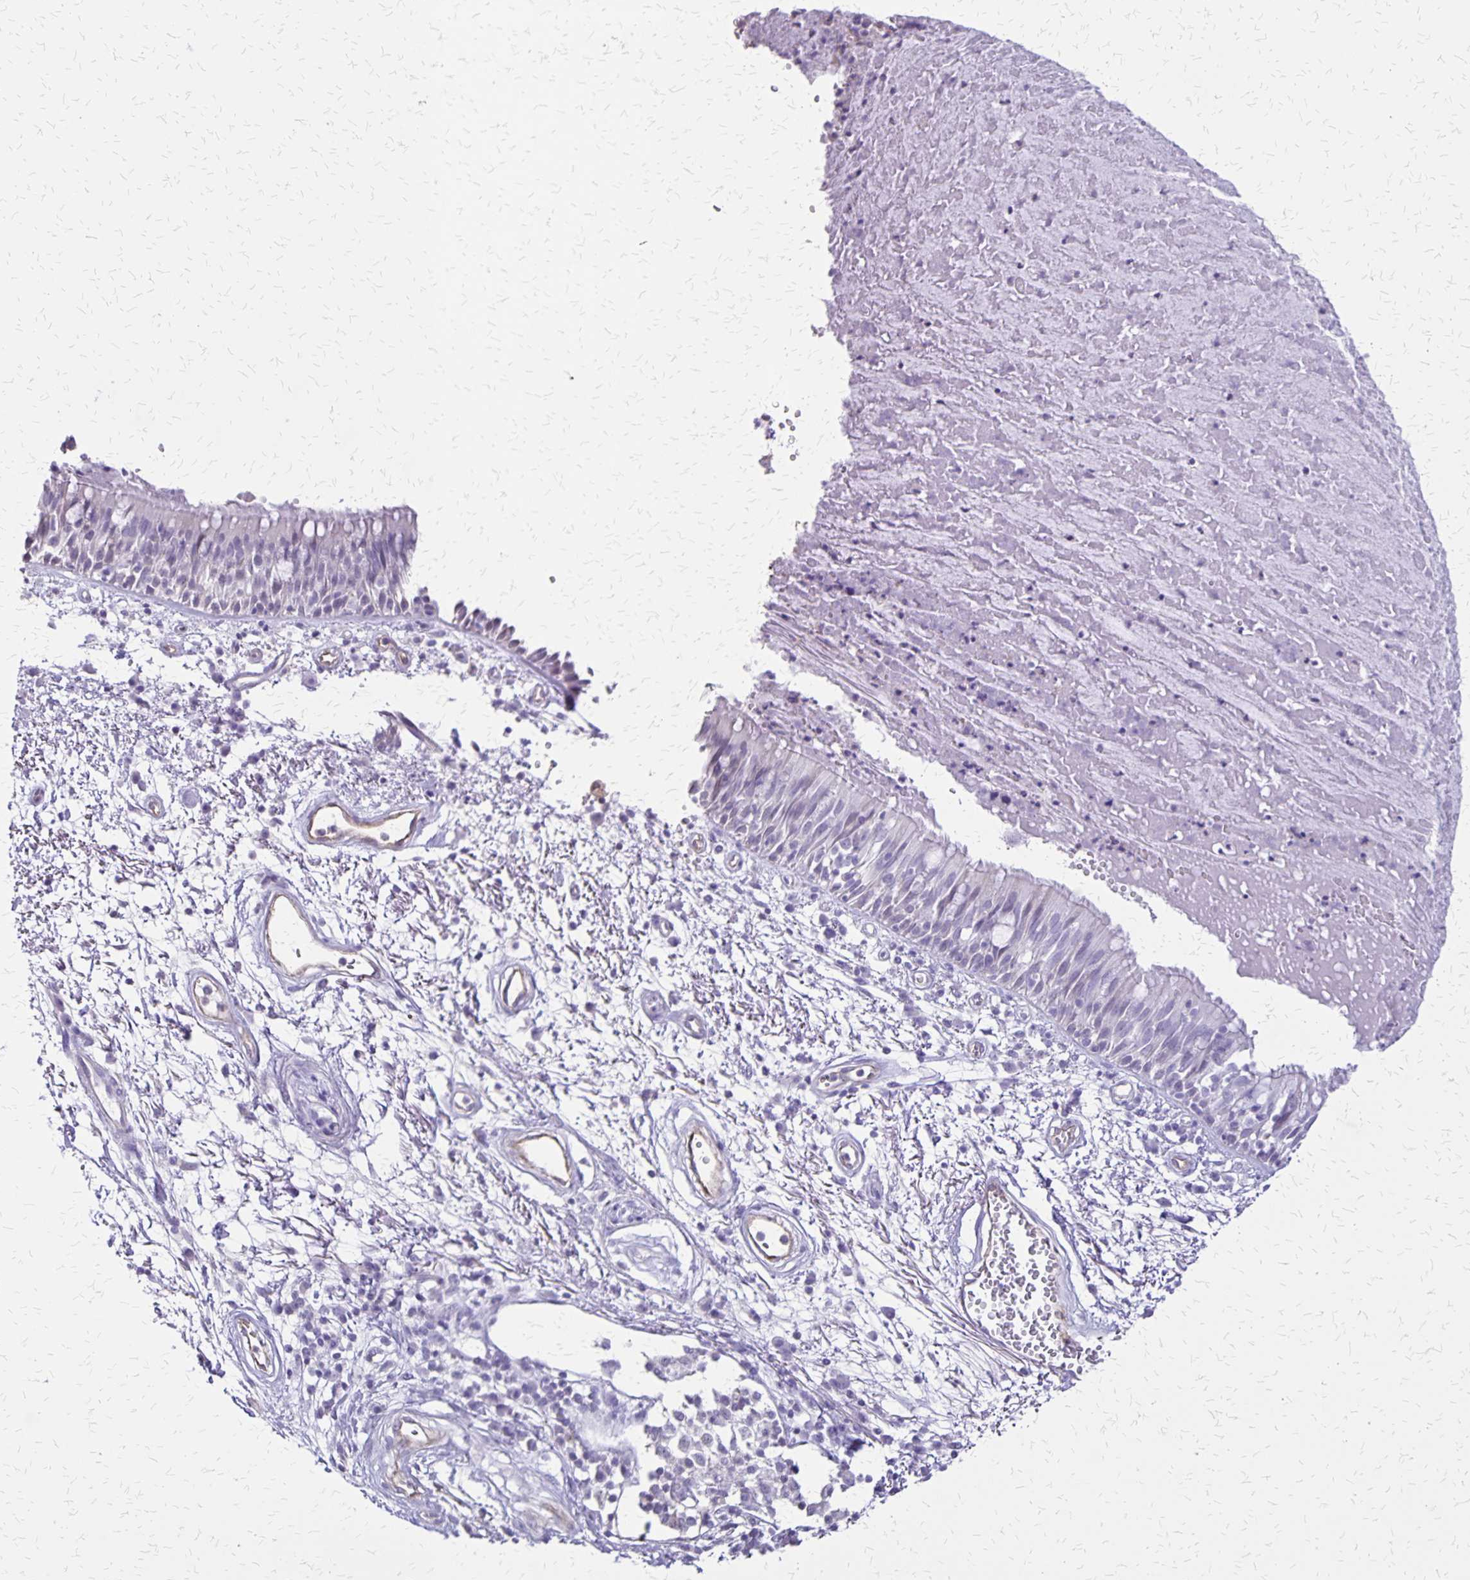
{"staining": {"intensity": "negative", "quantity": "none", "location": "none"}, "tissue": "bronchus", "cell_type": "Respiratory epithelial cells", "image_type": "normal", "snomed": [{"axis": "morphology", "description": "Normal tissue, NOS"}, {"axis": "morphology", "description": "Squamous cell carcinoma, NOS"}, {"axis": "topography", "description": "Cartilage tissue"}, {"axis": "topography", "description": "Bronchus"}, {"axis": "topography", "description": "Lung"}], "caption": "Immunohistochemical staining of unremarkable human bronchus shows no significant expression in respiratory epithelial cells.", "gene": "SI", "patient": {"sex": "male", "age": 66}}